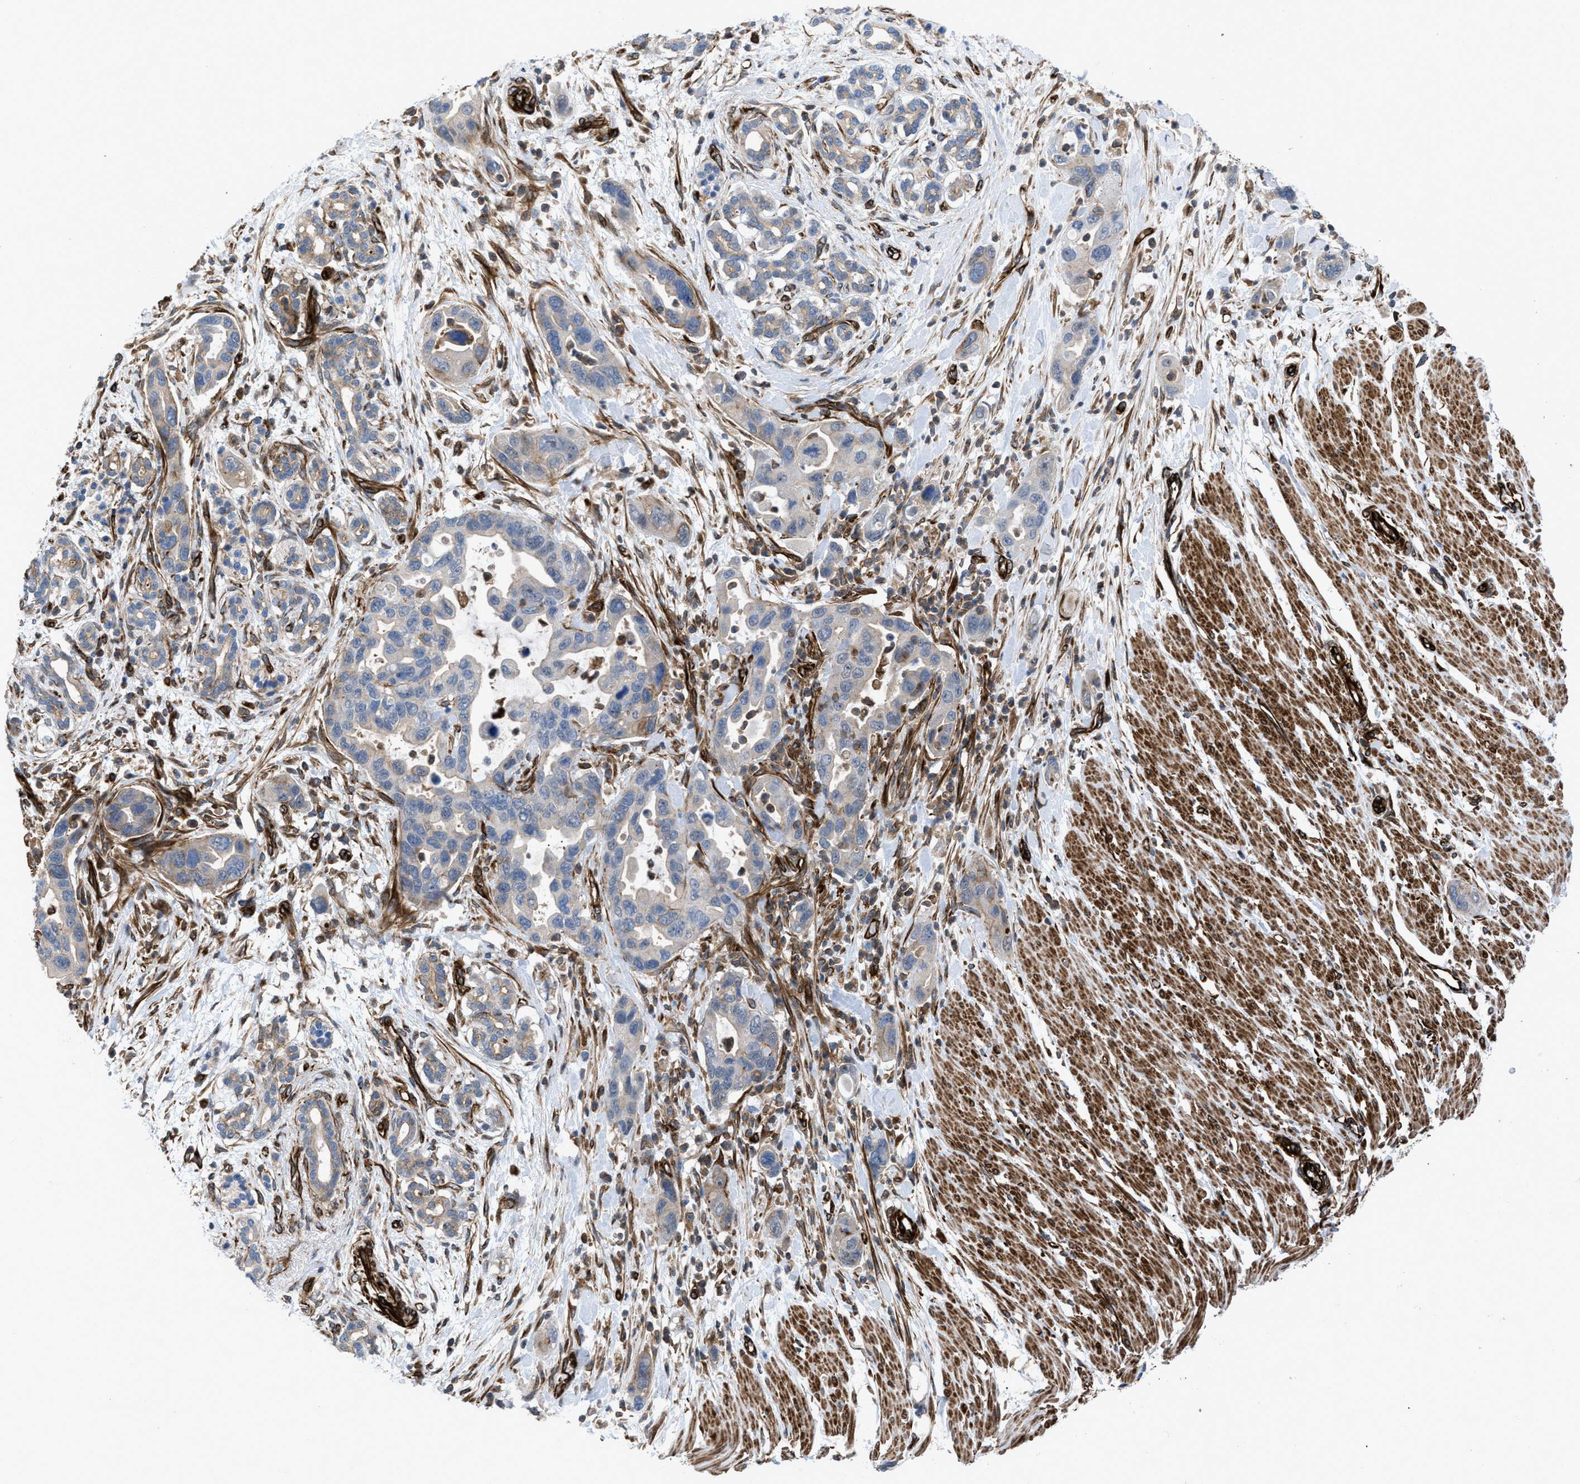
{"staining": {"intensity": "weak", "quantity": "<25%", "location": "cytoplasmic/membranous"}, "tissue": "pancreatic cancer", "cell_type": "Tumor cells", "image_type": "cancer", "snomed": [{"axis": "morphology", "description": "Normal tissue, NOS"}, {"axis": "morphology", "description": "Adenocarcinoma, NOS"}, {"axis": "topography", "description": "Pancreas"}], "caption": "A histopathology image of human adenocarcinoma (pancreatic) is negative for staining in tumor cells.", "gene": "PTPRE", "patient": {"sex": "female", "age": 71}}